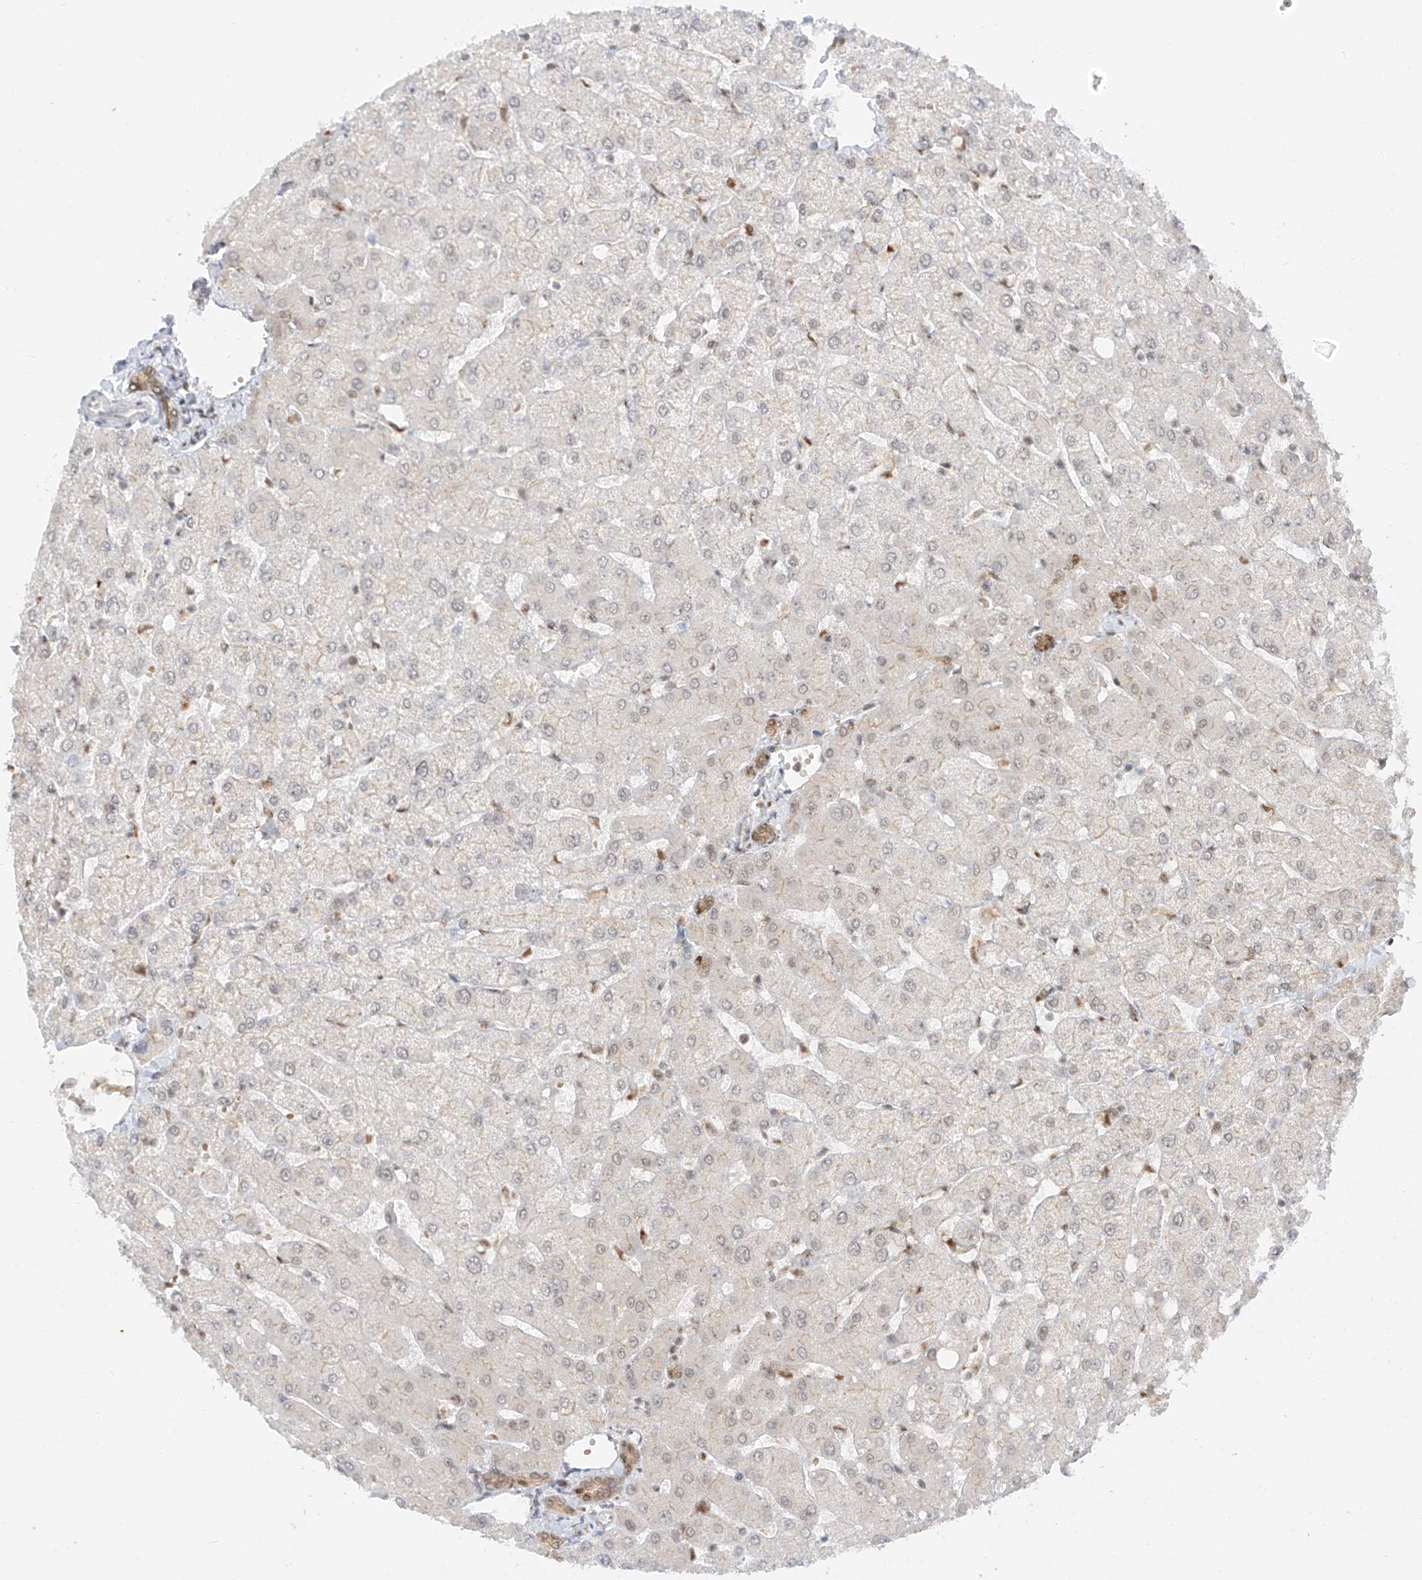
{"staining": {"intensity": "moderate", "quantity": ">75%", "location": "cytoplasmic/membranous"}, "tissue": "liver", "cell_type": "Cholangiocytes", "image_type": "normal", "snomed": [{"axis": "morphology", "description": "Normal tissue, NOS"}, {"axis": "topography", "description": "Liver"}], "caption": "Immunohistochemical staining of unremarkable liver exhibits moderate cytoplasmic/membranous protein positivity in approximately >75% of cholangiocytes.", "gene": "POGK", "patient": {"sex": "female", "age": 54}}